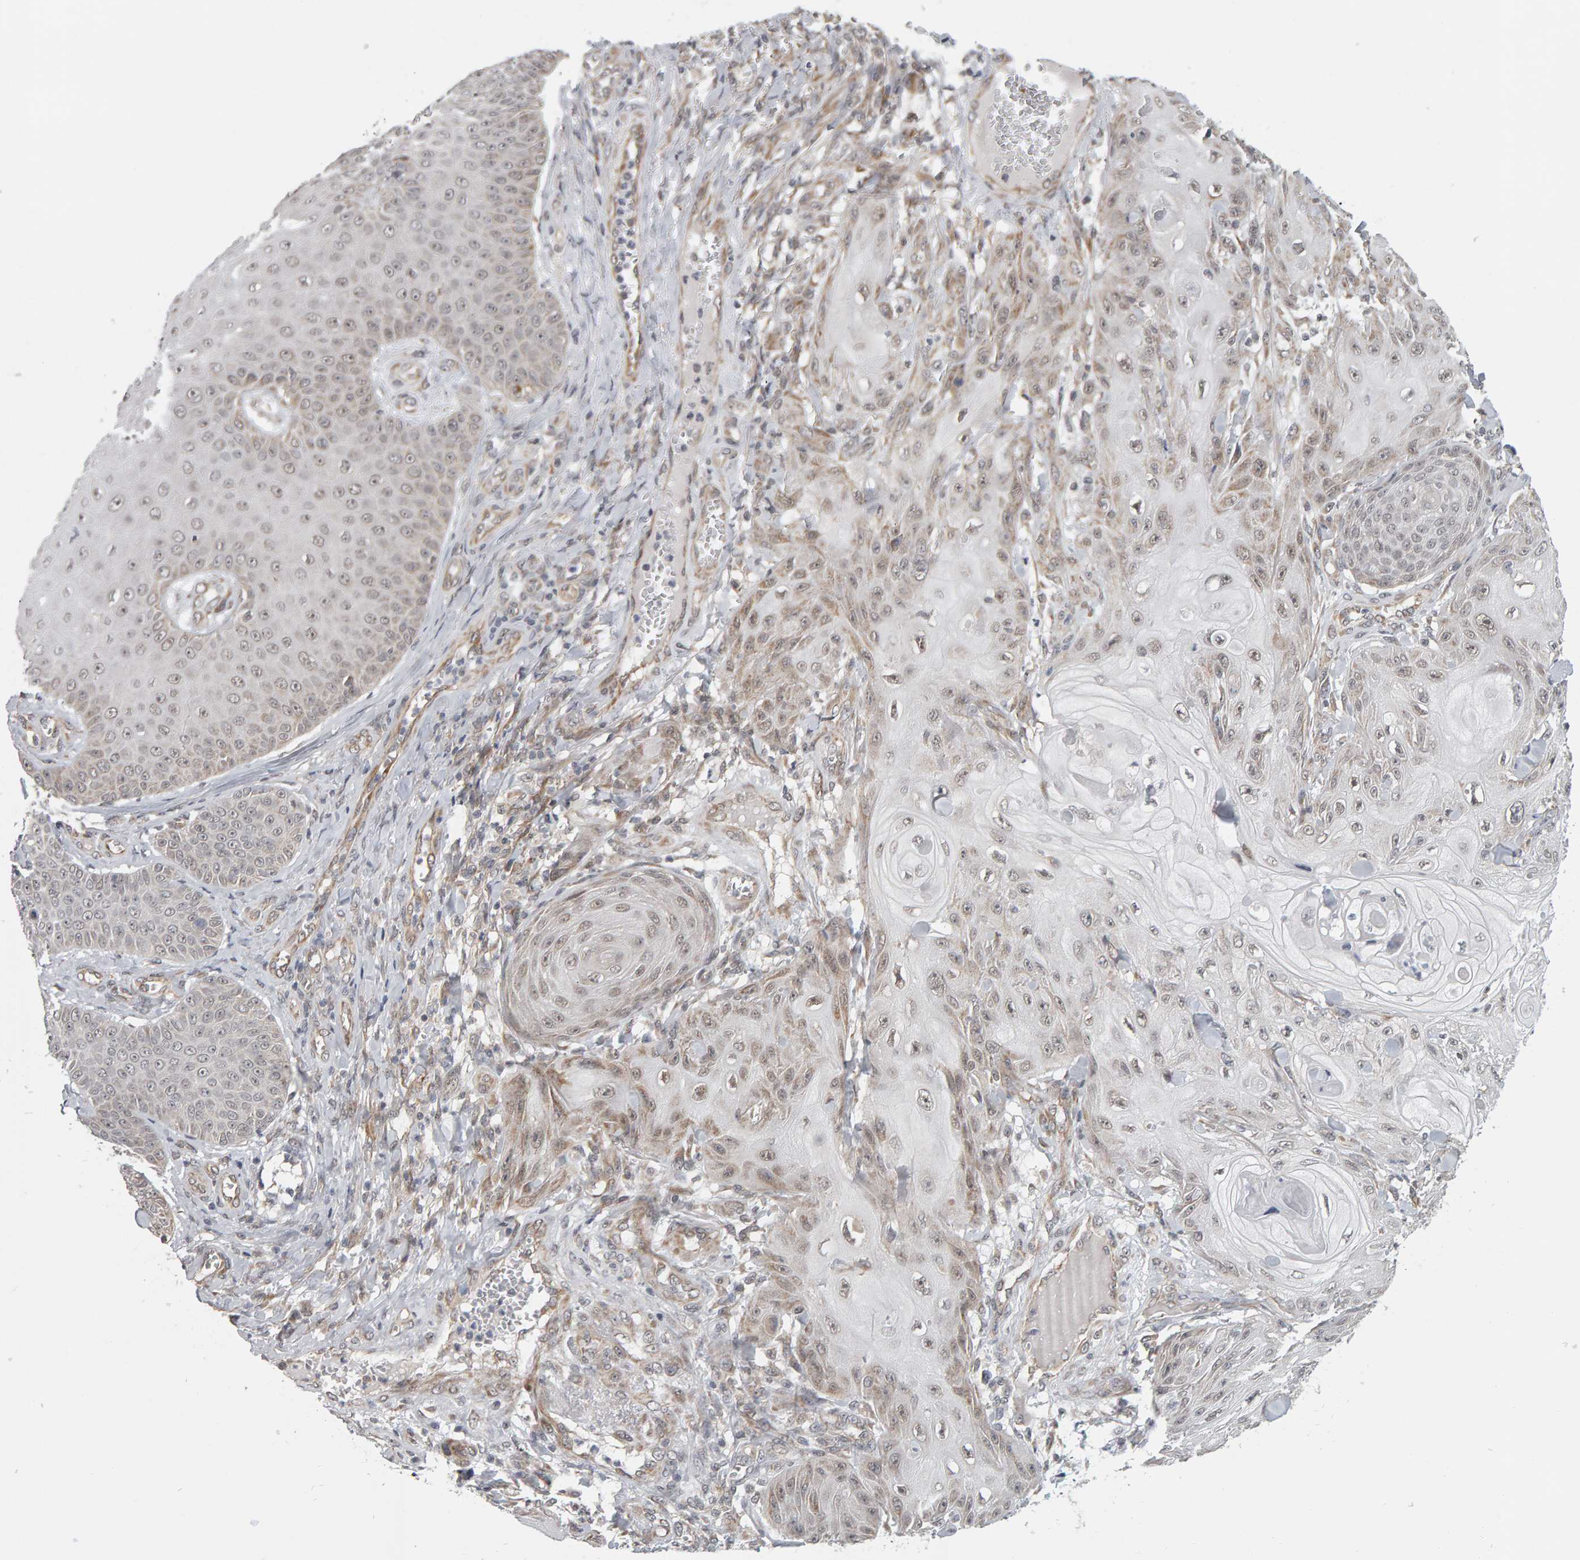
{"staining": {"intensity": "weak", "quantity": "25%-75%", "location": "nuclear"}, "tissue": "skin cancer", "cell_type": "Tumor cells", "image_type": "cancer", "snomed": [{"axis": "morphology", "description": "Squamous cell carcinoma, NOS"}, {"axis": "topography", "description": "Skin"}], "caption": "IHC histopathology image of neoplastic tissue: human skin cancer (squamous cell carcinoma) stained using IHC demonstrates low levels of weak protein expression localized specifically in the nuclear of tumor cells, appearing as a nuclear brown color.", "gene": "DAP3", "patient": {"sex": "male", "age": 74}}